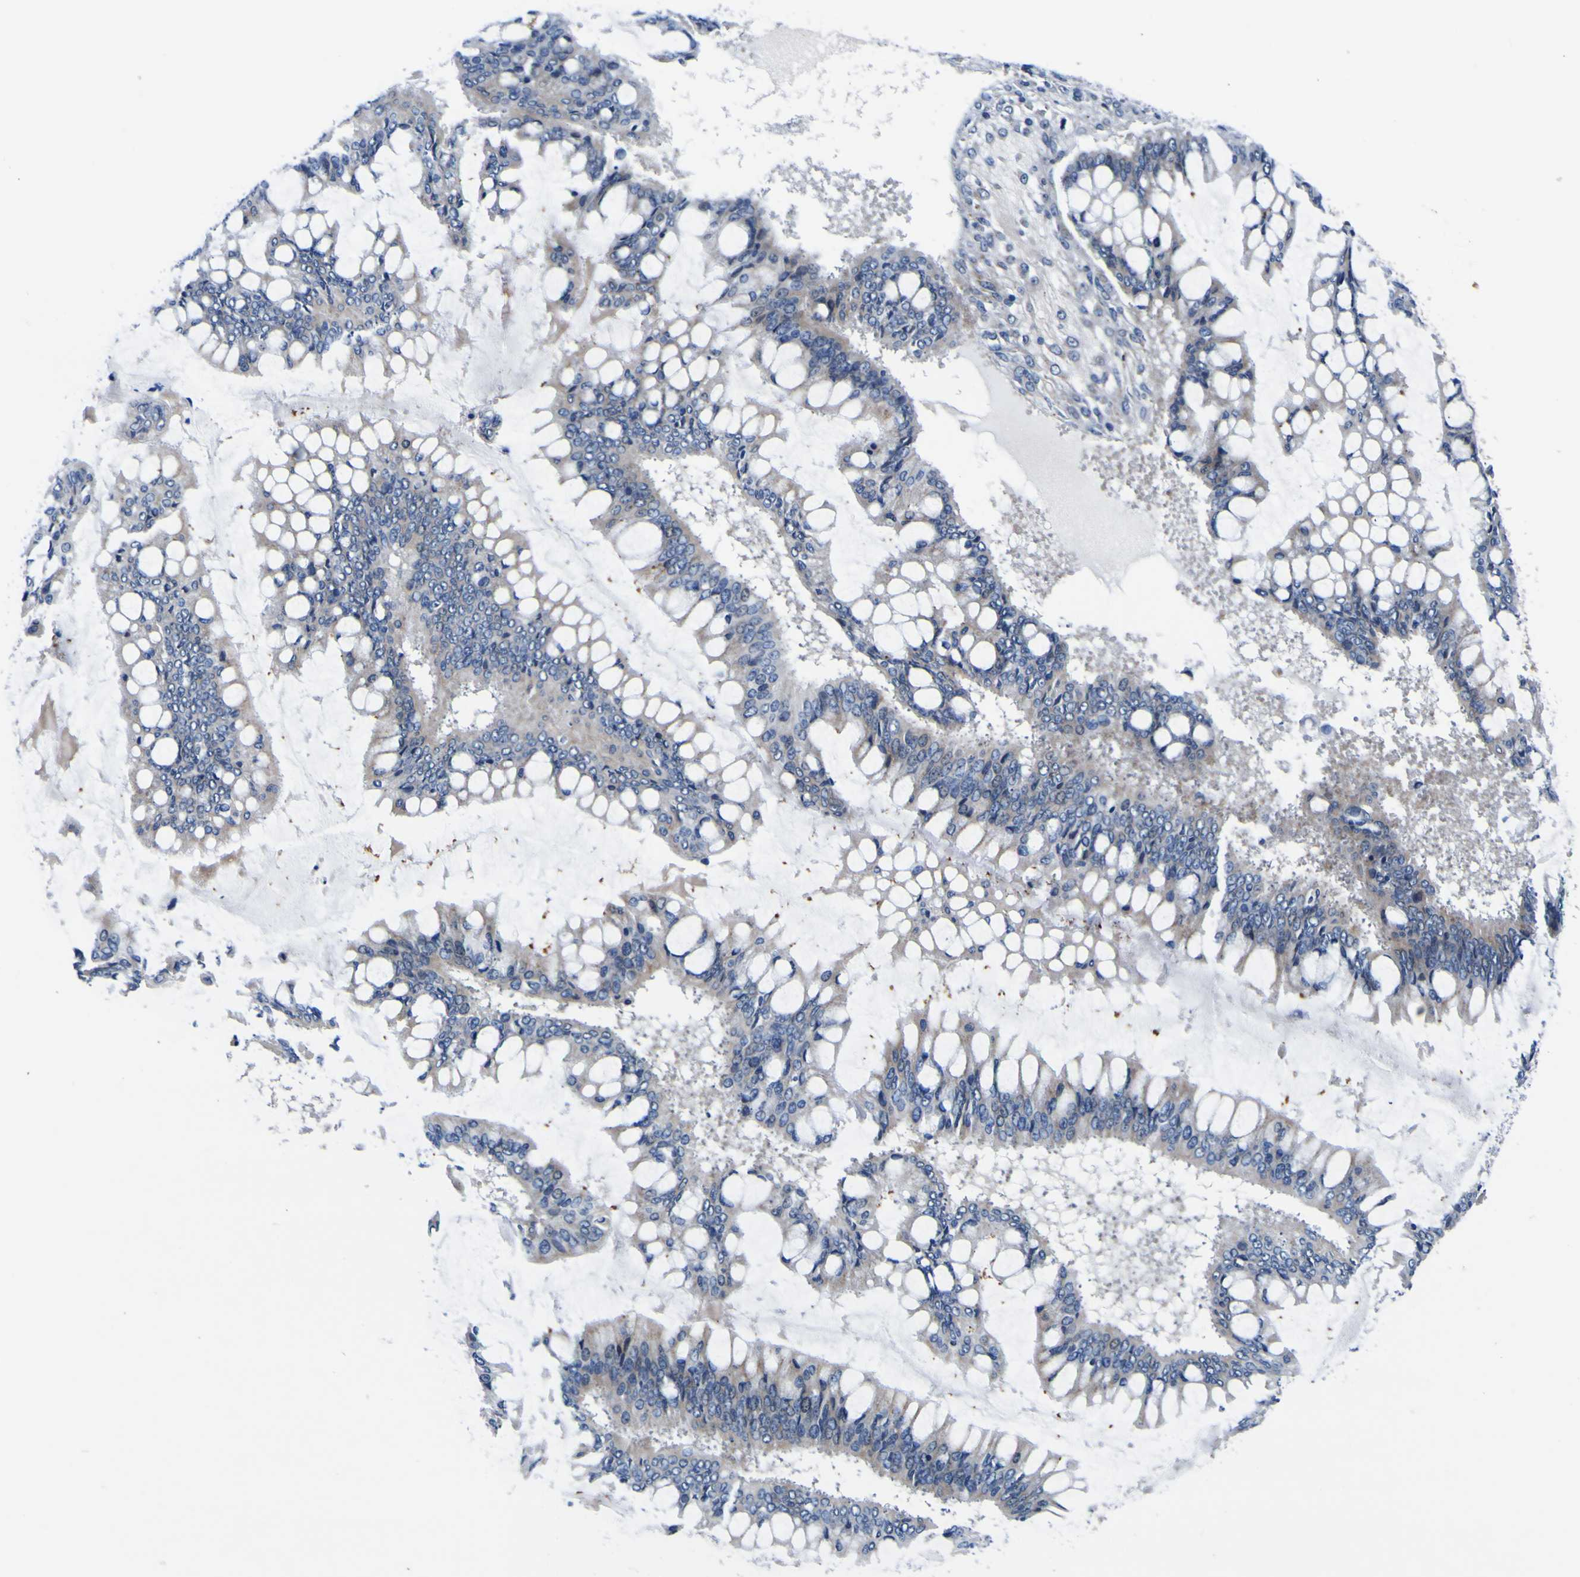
{"staining": {"intensity": "negative", "quantity": "none", "location": "none"}, "tissue": "ovarian cancer", "cell_type": "Tumor cells", "image_type": "cancer", "snomed": [{"axis": "morphology", "description": "Cystadenocarcinoma, mucinous, NOS"}, {"axis": "topography", "description": "Ovary"}], "caption": "Photomicrograph shows no protein staining in tumor cells of ovarian cancer tissue.", "gene": "AGAP3", "patient": {"sex": "female", "age": 73}}